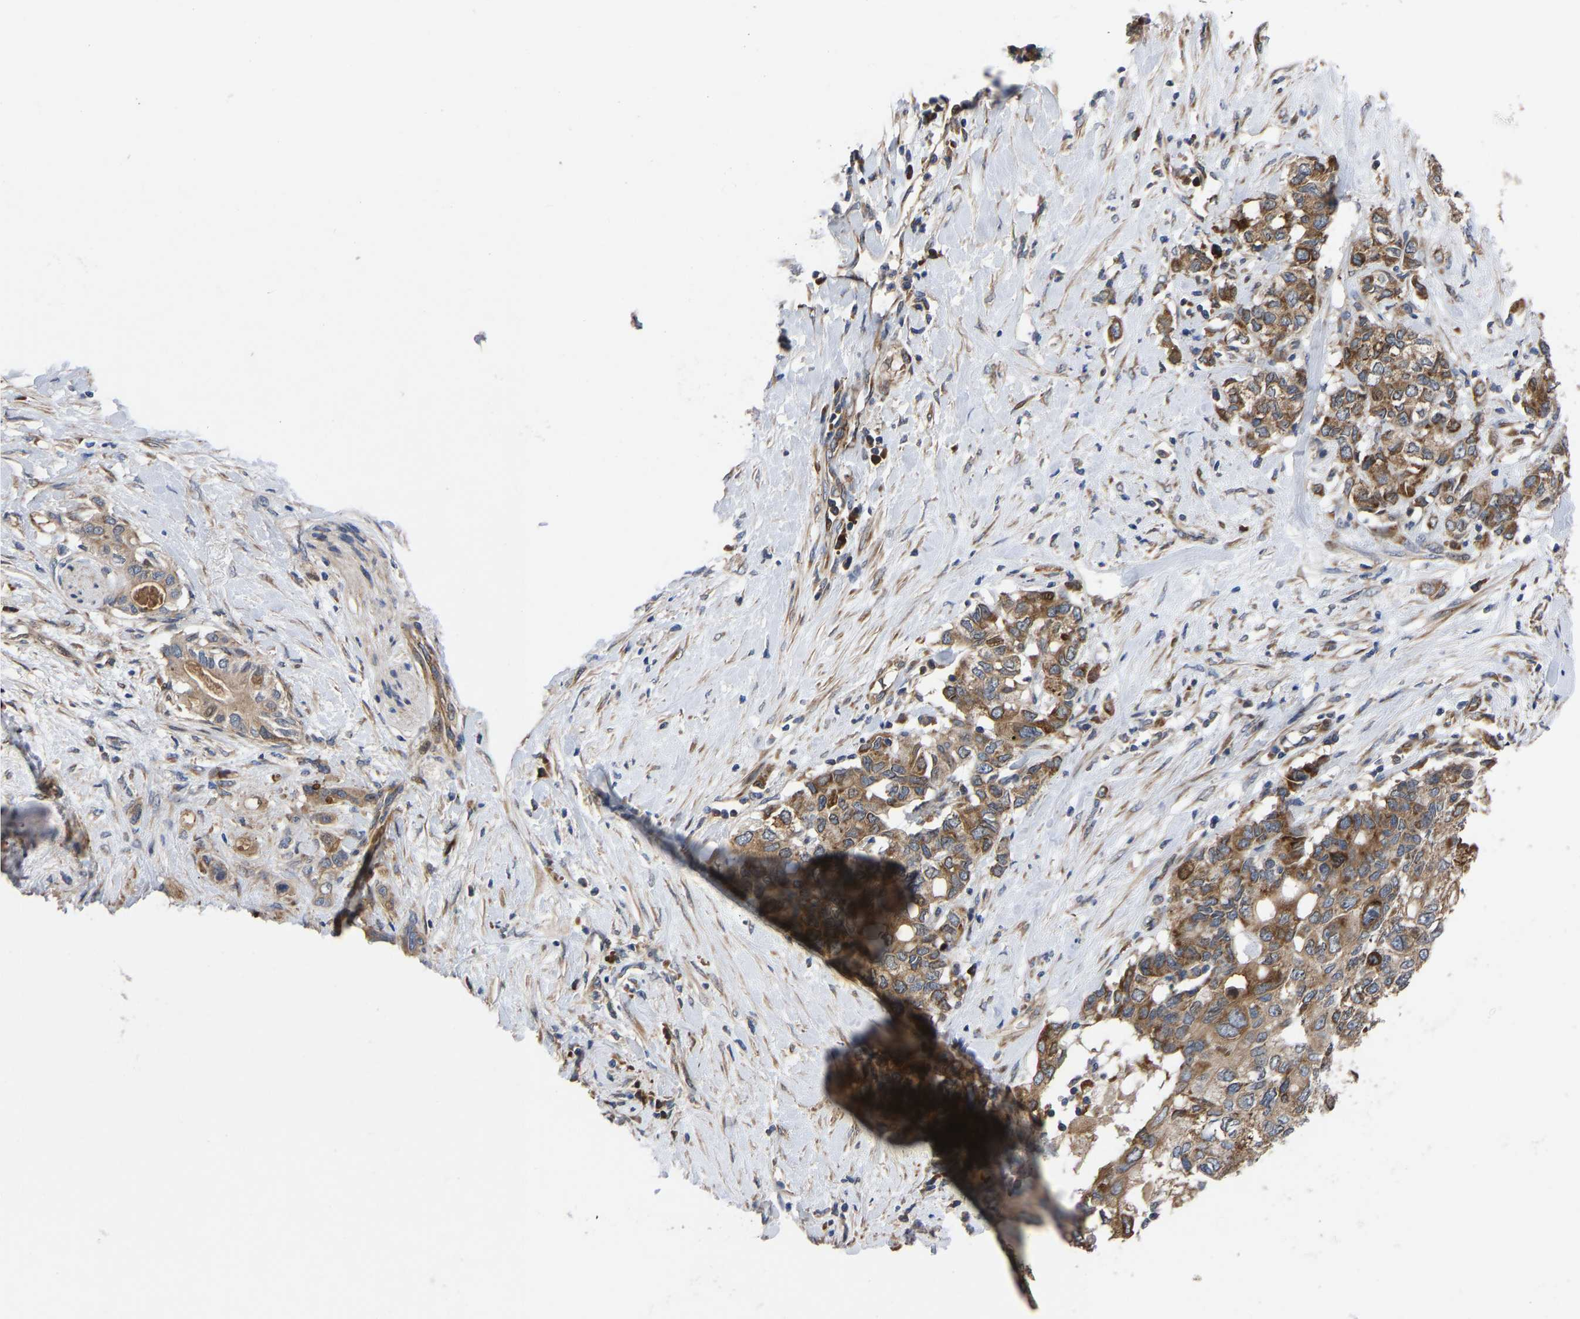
{"staining": {"intensity": "moderate", "quantity": ">75%", "location": "cytoplasmic/membranous"}, "tissue": "pancreatic cancer", "cell_type": "Tumor cells", "image_type": "cancer", "snomed": [{"axis": "morphology", "description": "Adenocarcinoma, NOS"}, {"axis": "topography", "description": "Pancreas"}], "caption": "A photomicrograph of adenocarcinoma (pancreatic) stained for a protein shows moderate cytoplasmic/membranous brown staining in tumor cells.", "gene": "TMEM38B", "patient": {"sex": "female", "age": 56}}